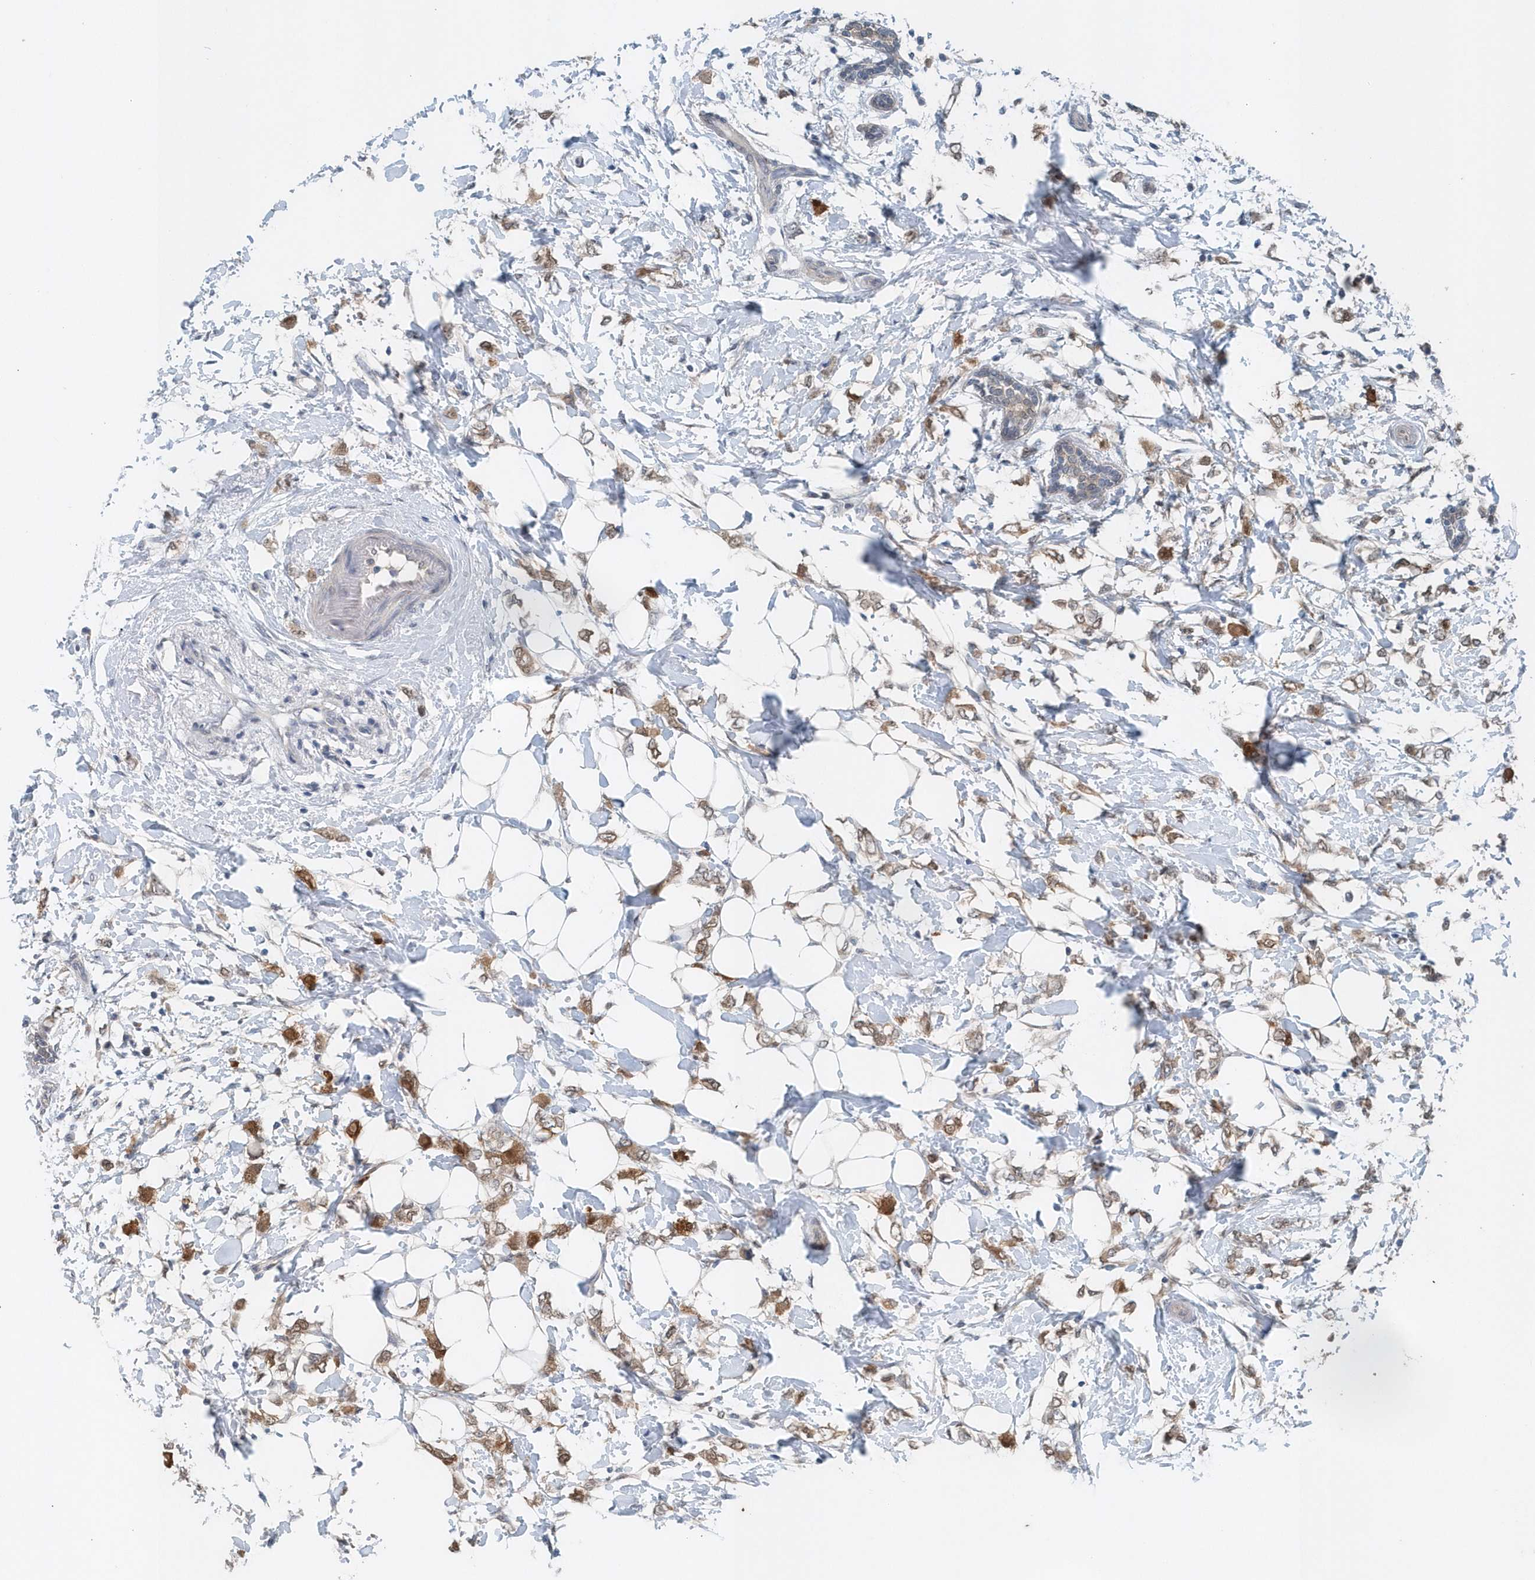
{"staining": {"intensity": "strong", "quantity": "25%-75%", "location": "cytoplasmic/membranous"}, "tissue": "breast cancer", "cell_type": "Tumor cells", "image_type": "cancer", "snomed": [{"axis": "morphology", "description": "Normal tissue, NOS"}, {"axis": "morphology", "description": "Lobular carcinoma"}, {"axis": "topography", "description": "Breast"}], "caption": "Immunohistochemical staining of human breast lobular carcinoma shows high levels of strong cytoplasmic/membranous protein staining in approximately 25%-75% of tumor cells.", "gene": "PFN2", "patient": {"sex": "female", "age": 47}}